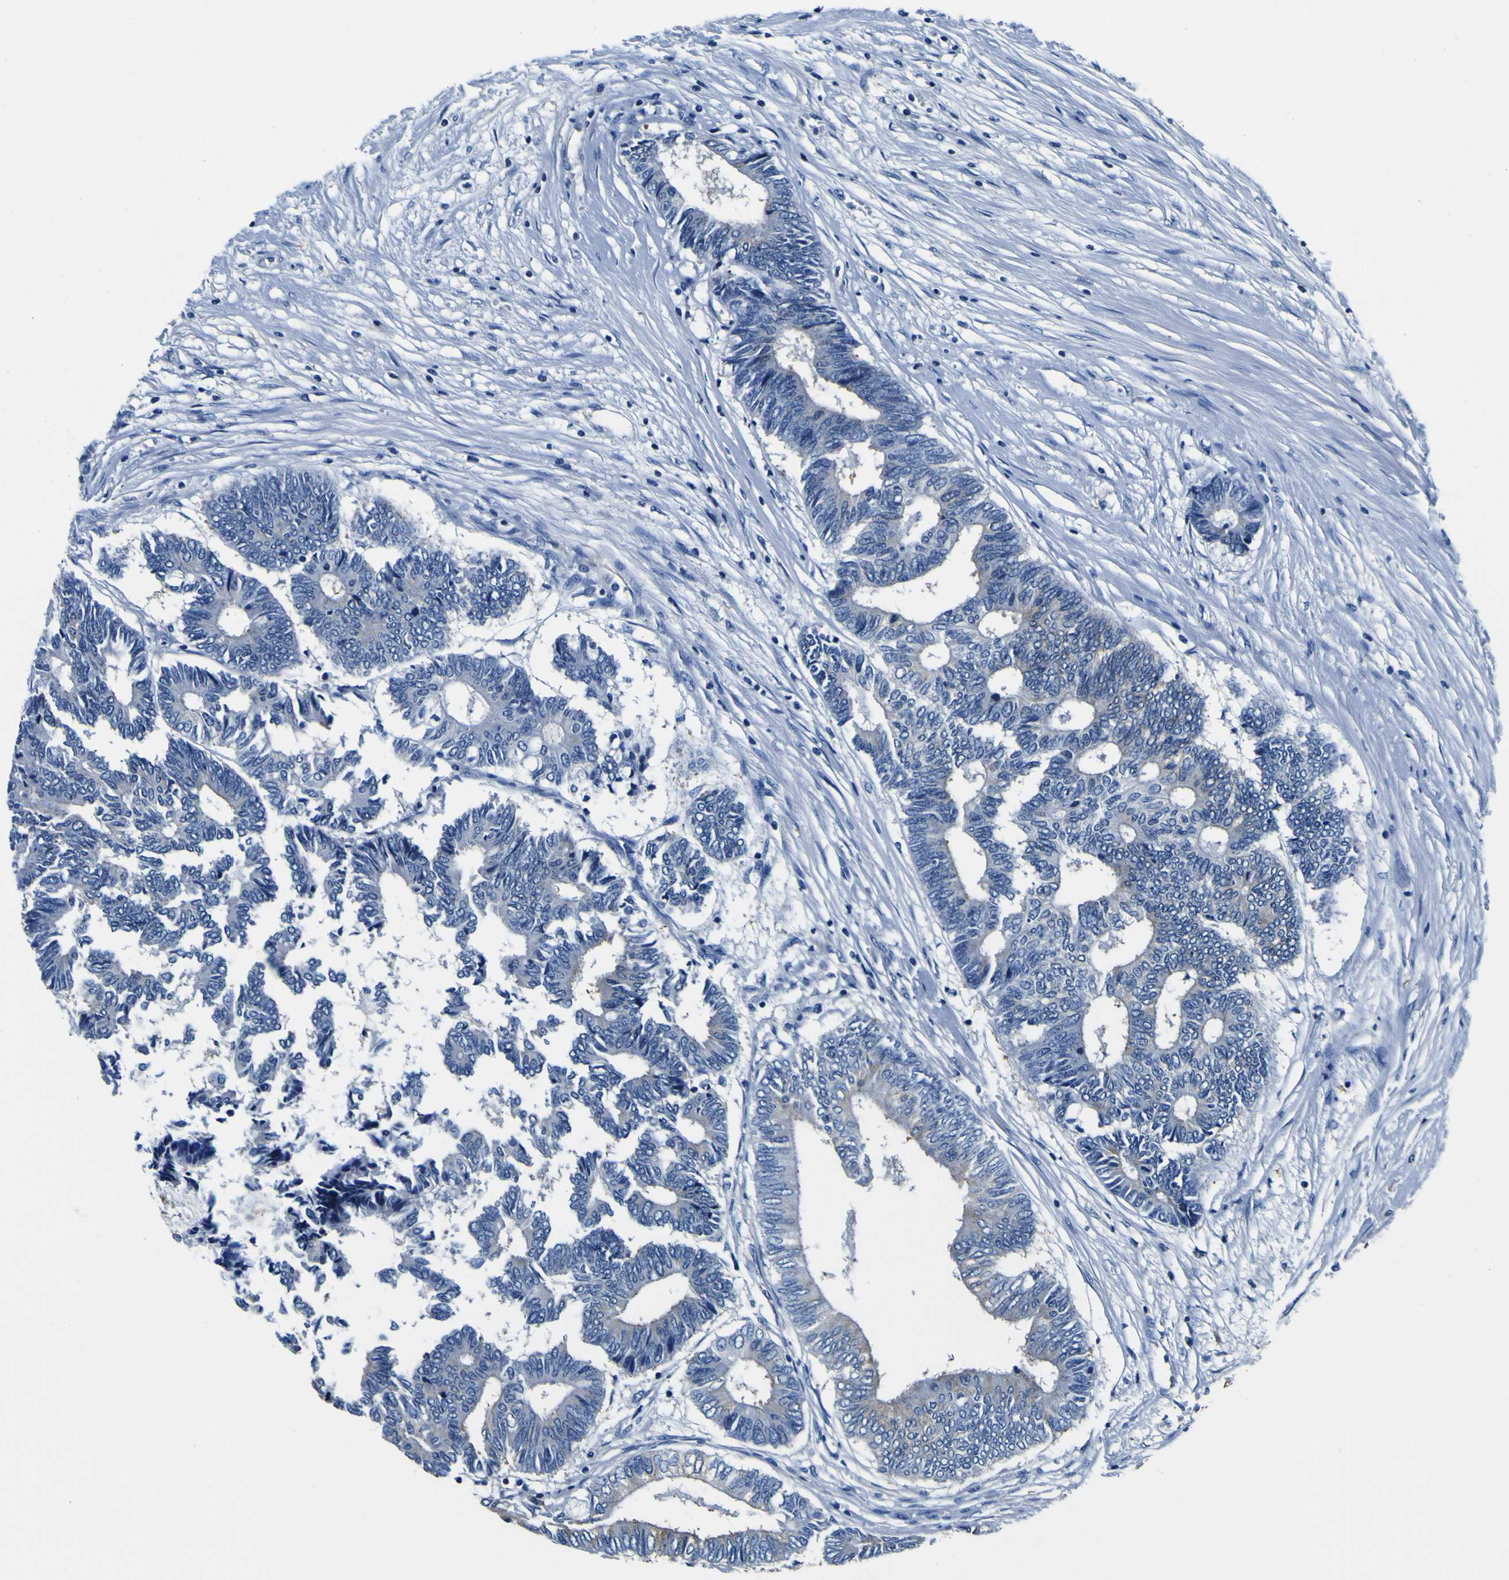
{"staining": {"intensity": "weak", "quantity": "<25%", "location": "cytoplasmic/membranous"}, "tissue": "colorectal cancer", "cell_type": "Tumor cells", "image_type": "cancer", "snomed": [{"axis": "morphology", "description": "Adenocarcinoma, NOS"}, {"axis": "topography", "description": "Rectum"}], "caption": "Immunohistochemistry micrograph of neoplastic tissue: colorectal cancer stained with DAB (3,3'-diaminobenzidine) exhibits no significant protein staining in tumor cells. The staining is performed using DAB brown chromogen with nuclei counter-stained in using hematoxylin.", "gene": "TUBA1B", "patient": {"sex": "male", "age": 63}}